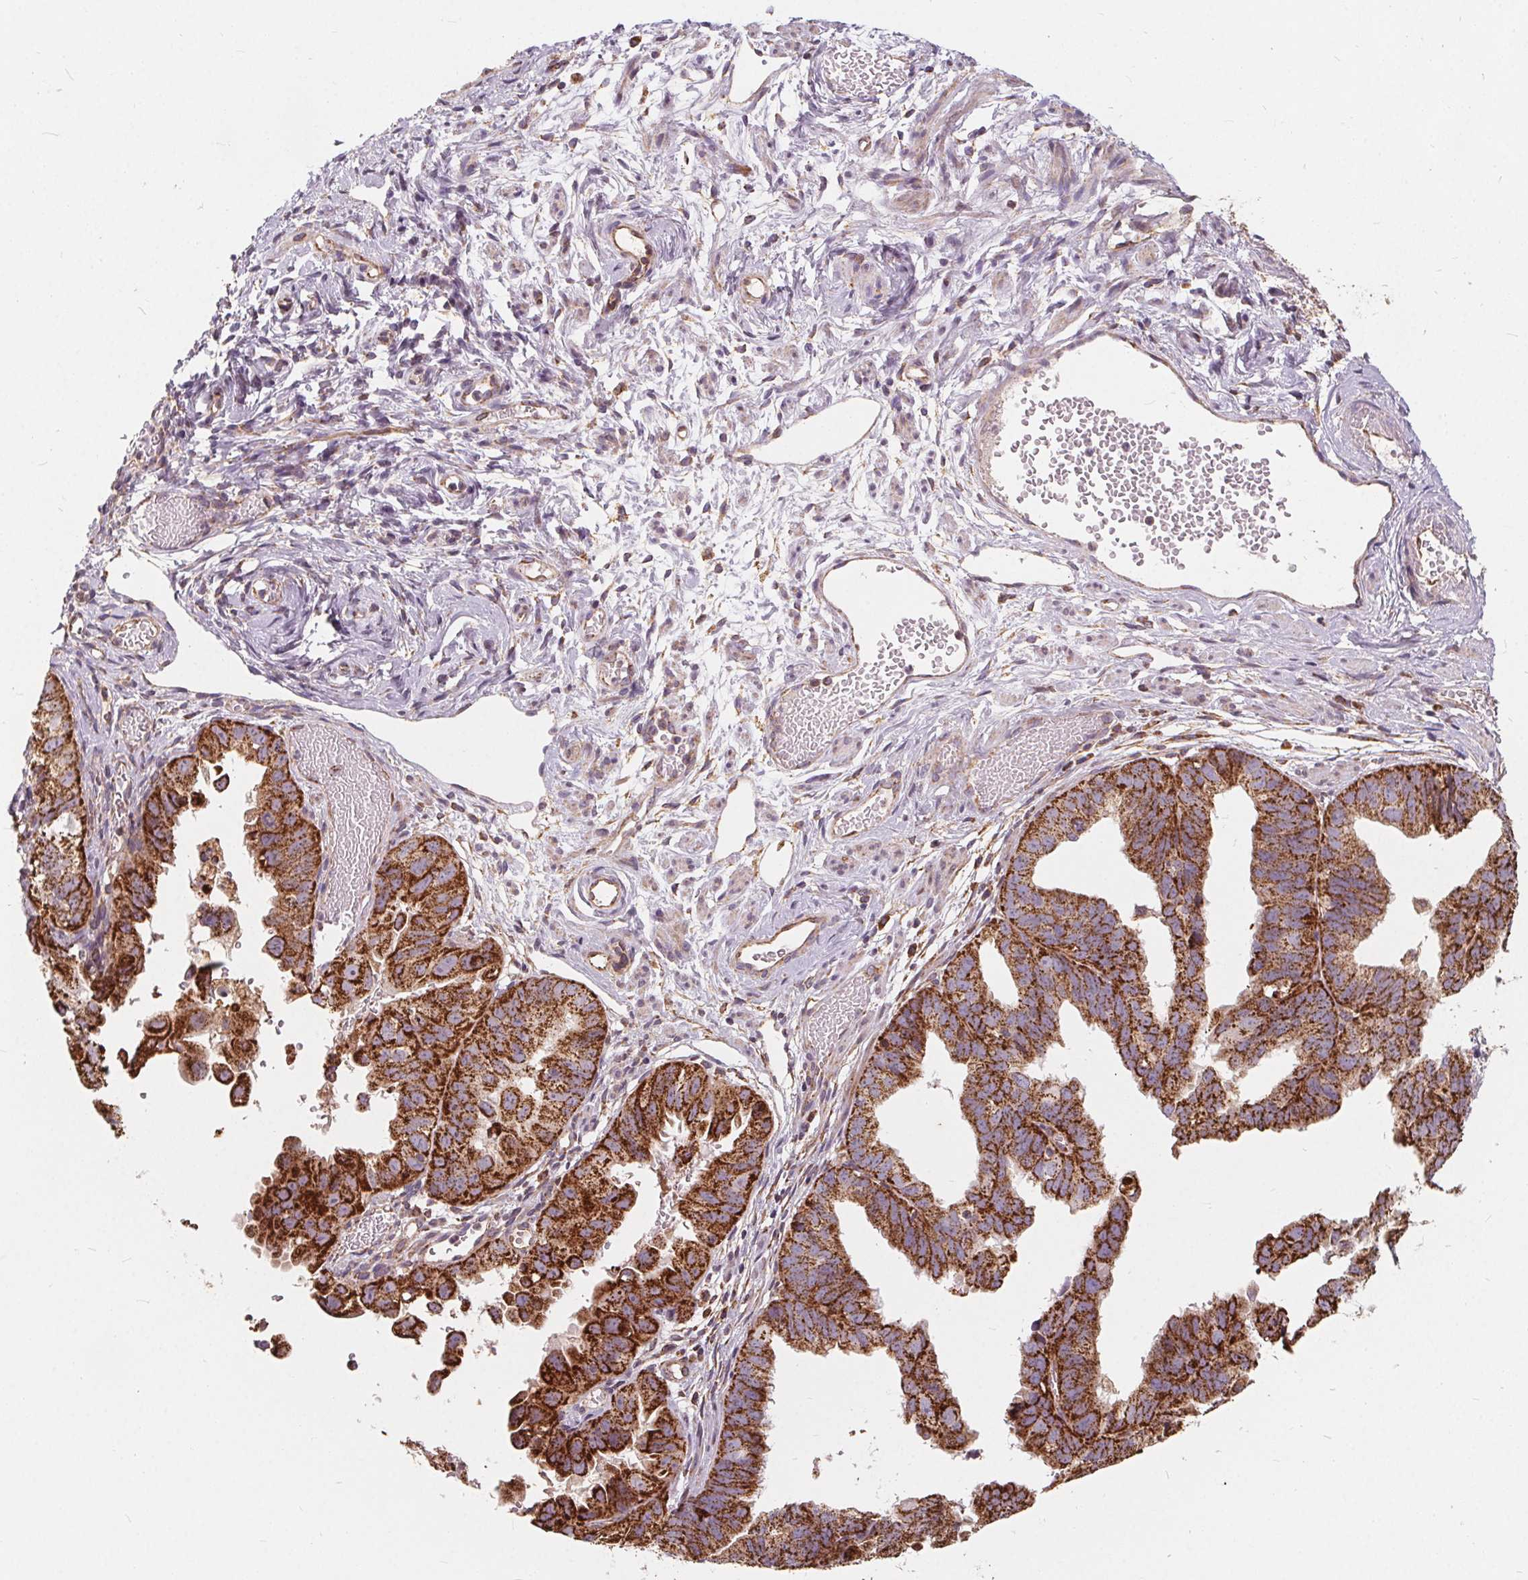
{"staining": {"intensity": "strong", "quantity": ">75%", "location": "cytoplasmic/membranous"}, "tissue": "ovarian cancer", "cell_type": "Tumor cells", "image_type": "cancer", "snomed": [{"axis": "morphology", "description": "Carcinoma, endometroid"}, {"axis": "topography", "description": "Ovary"}], "caption": "This is a histology image of IHC staining of ovarian cancer, which shows strong expression in the cytoplasmic/membranous of tumor cells.", "gene": "PLSCR3", "patient": {"sex": "female", "age": 85}}